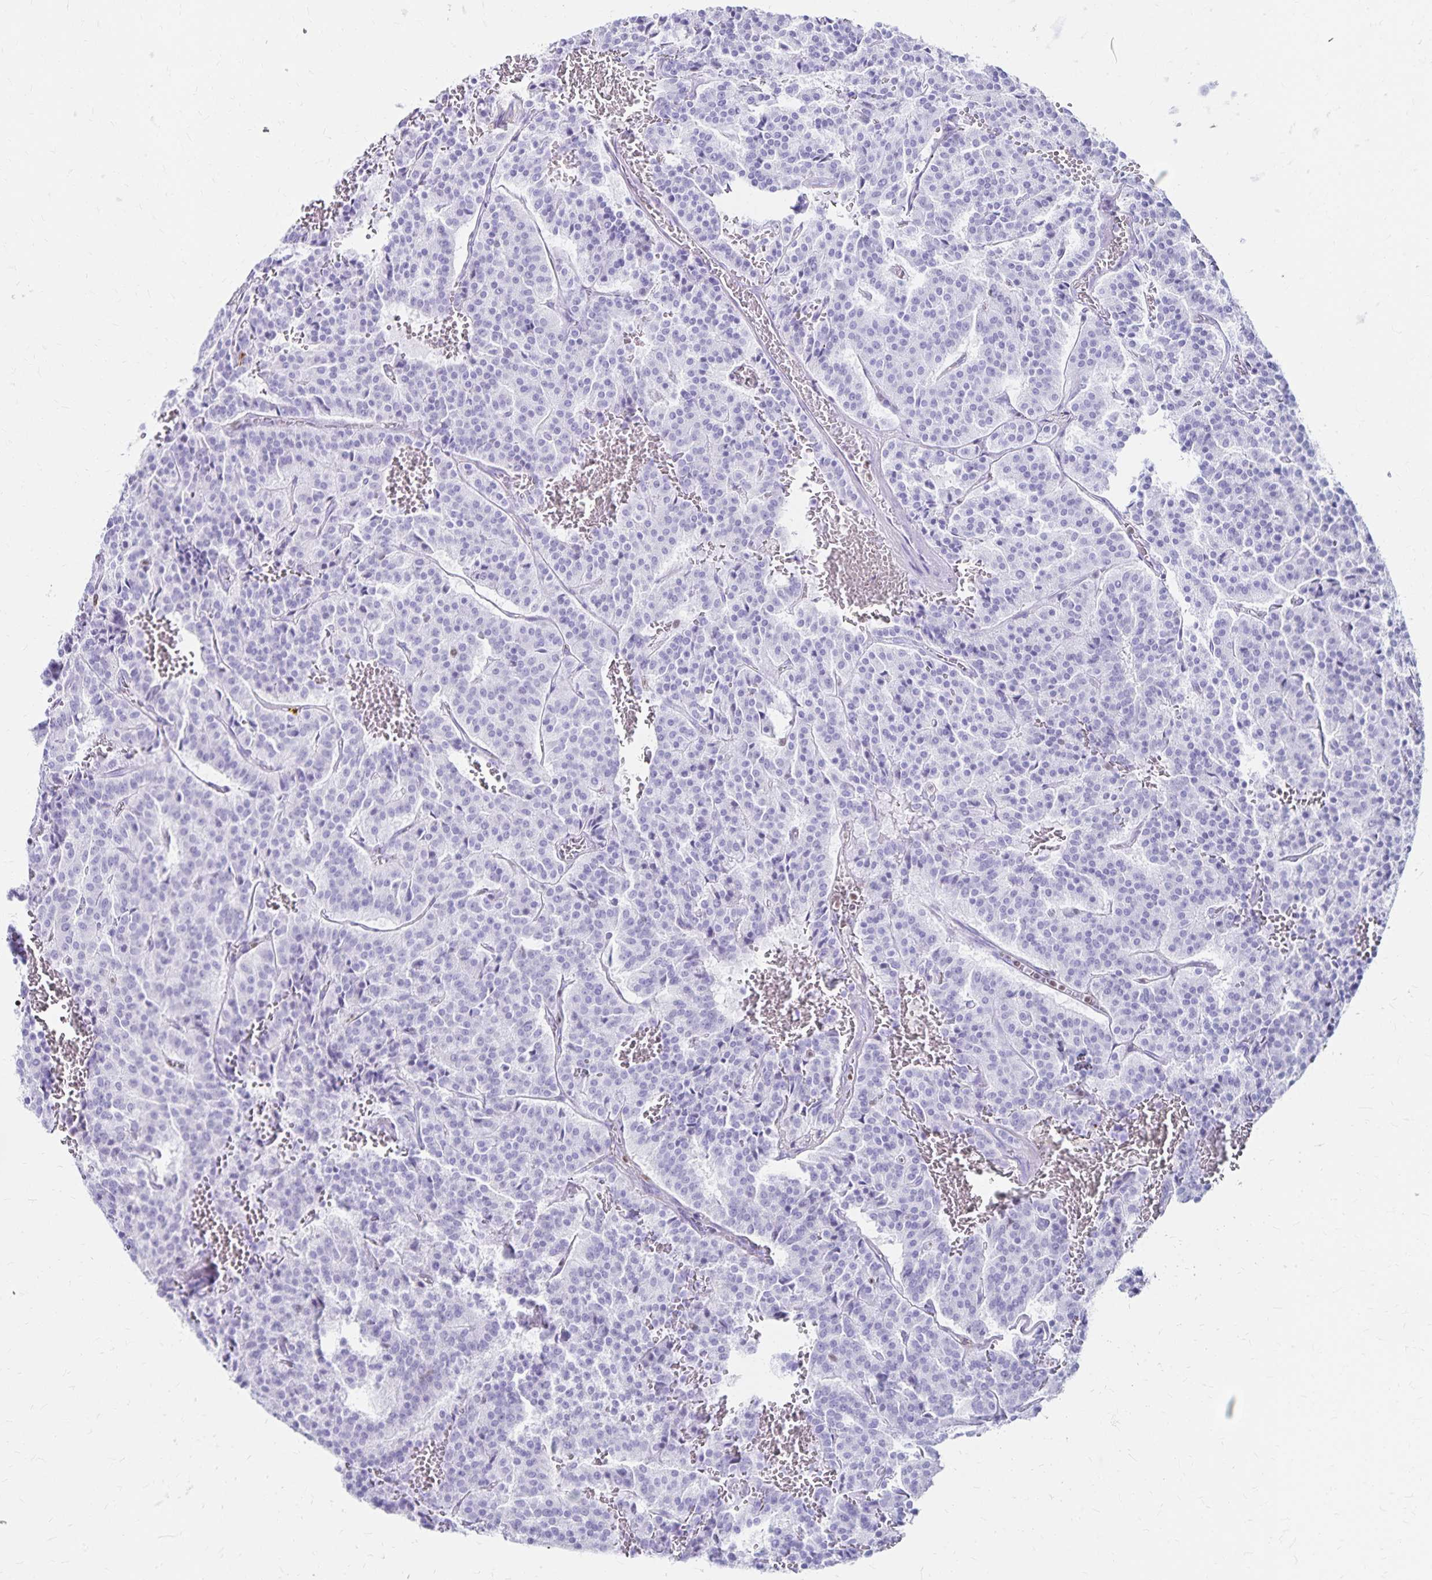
{"staining": {"intensity": "negative", "quantity": "none", "location": "none"}, "tissue": "carcinoid", "cell_type": "Tumor cells", "image_type": "cancer", "snomed": [{"axis": "morphology", "description": "Carcinoid, malignant, NOS"}, {"axis": "topography", "description": "Lung"}], "caption": "Image shows no protein positivity in tumor cells of malignant carcinoid tissue.", "gene": "IKZF1", "patient": {"sex": "male", "age": 70}}